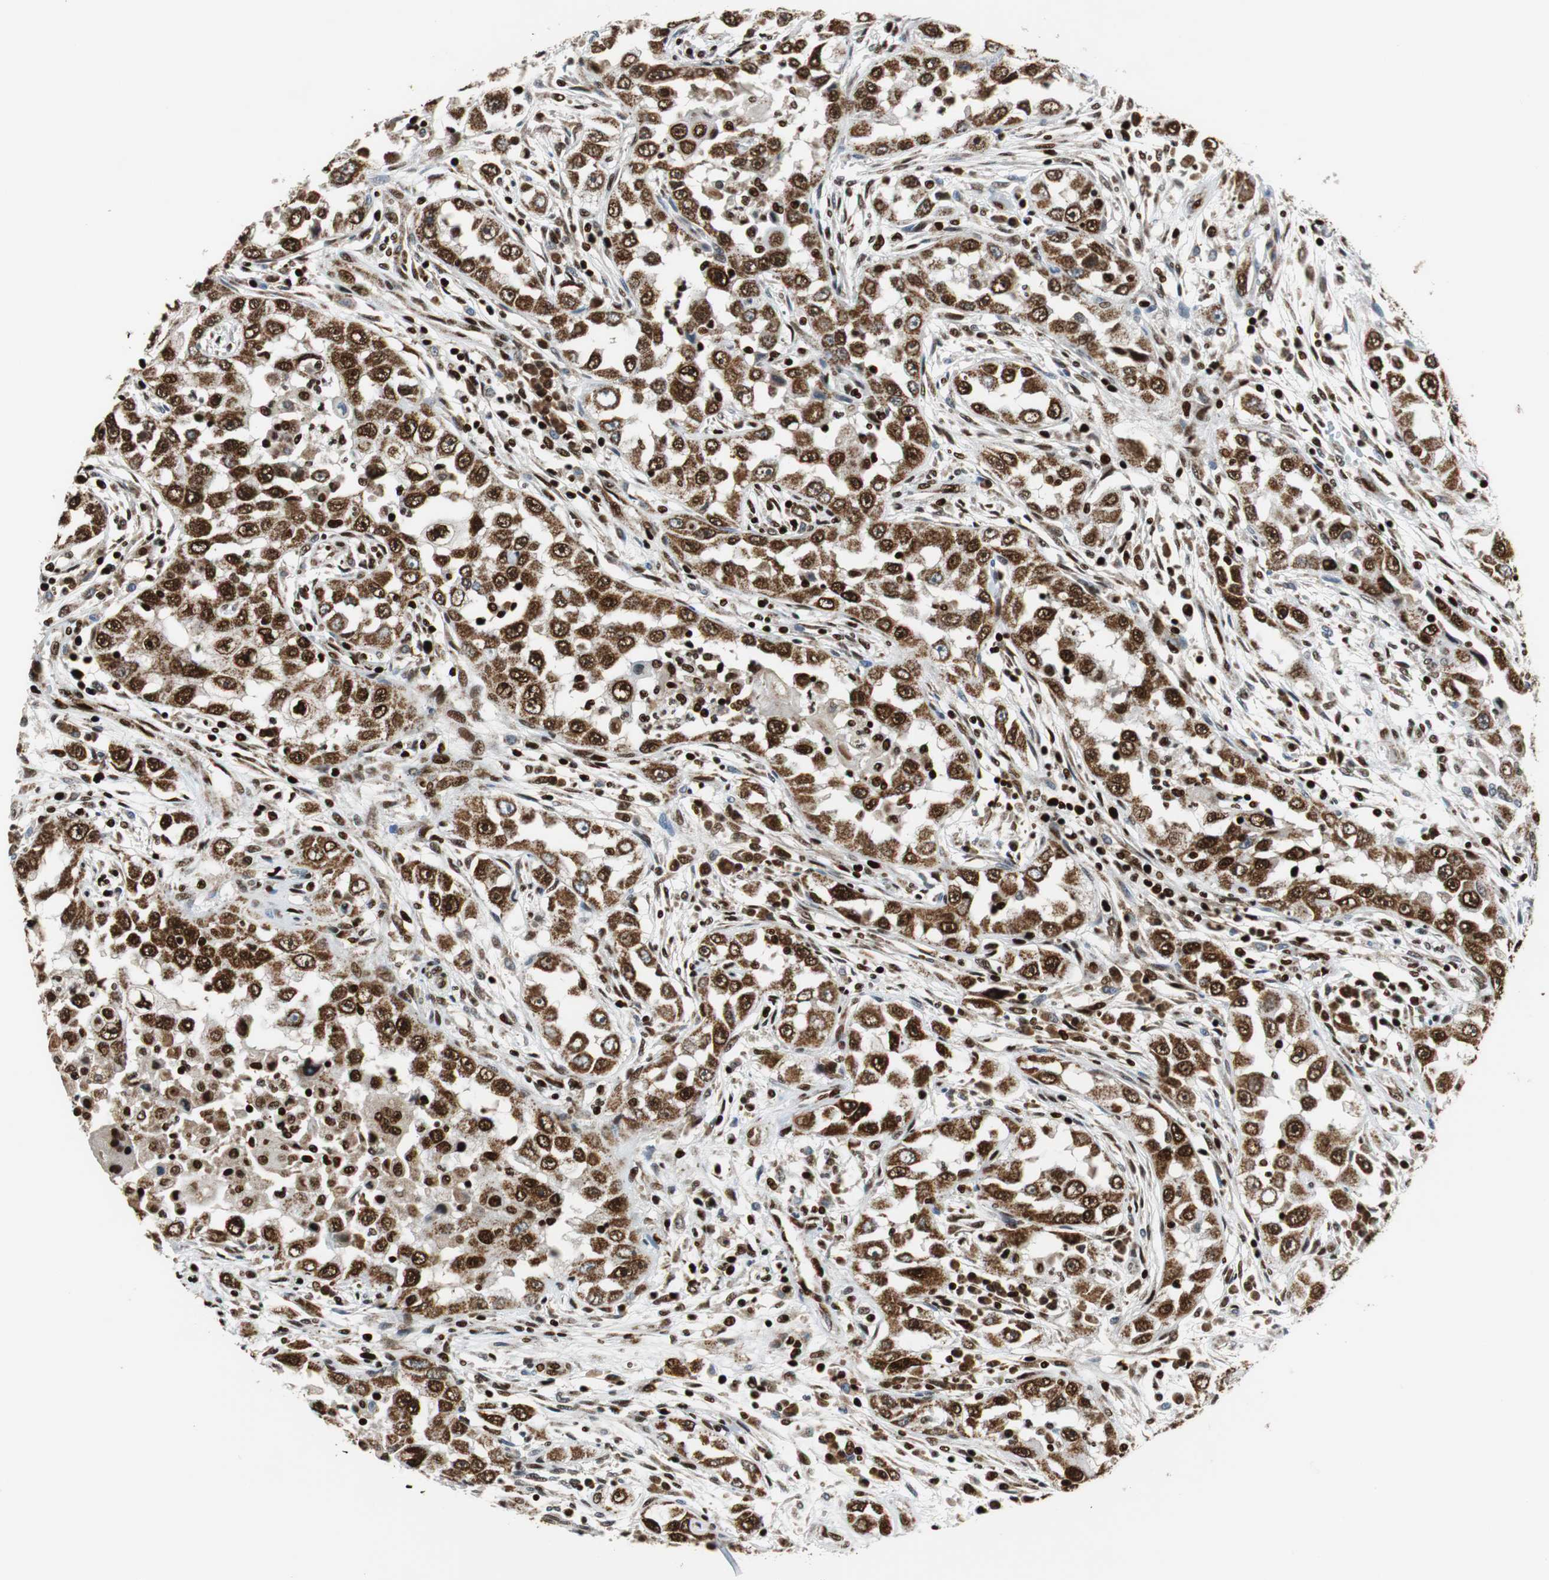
{"staining": {"intensity": "strong", "quantity": ">75%", "location": "nuclear"}, "tissue": "head and neck cancer", "cell_type": "Tumor cells", "image_type": "cancer", "snomed": [{"axis": "morphology", "description": "Carcinoma, NOS"}, {"axis": "topography", "description": "Head-Neck"}], "caption": "Protein analysis of head and neck cancer (carcinoma) tissue exhibits strong nuclear expression in about >75% of tumor cells.", "gene": "HDAC1", "patient": {"sex": "male", "age": 87}}